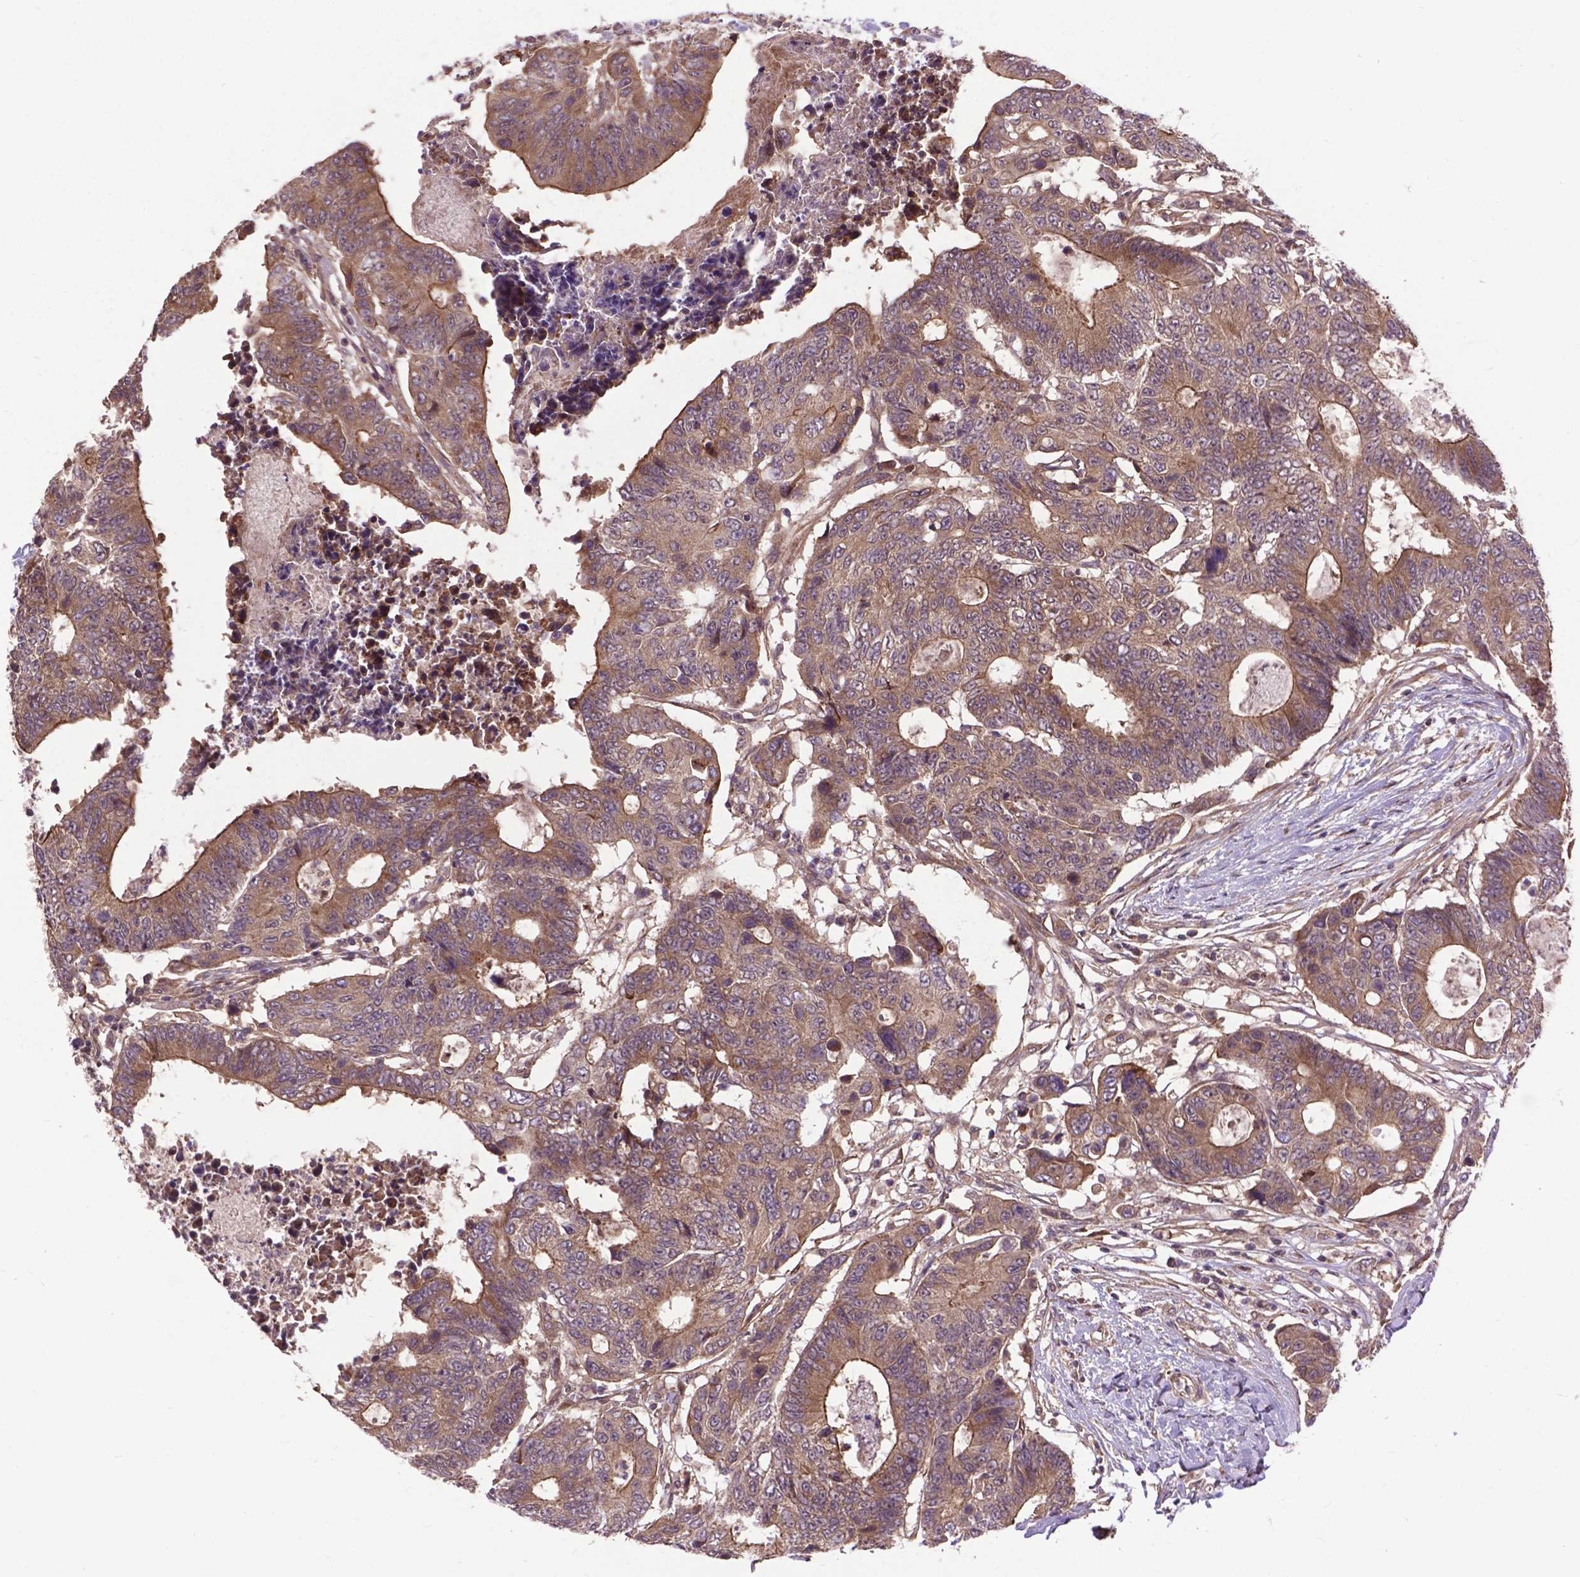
{"staining": {"intensity": "moderate", "quantity": ">75%", "location": "cytoplasmic/membranous"}, "tissue": "colorectal cancer", "cell_type": "Tumor cells", "image_type": "cancer", "snomed": [{"axis": "morphology", "description": "Adenocarcinoma, NOS"}, {"axis": "topography", "description": "Colon"}], "caption": "Colorectal cancer stained for a protein exhibits moderate cytoplasmic/membranous positivity in tumor cells.", "gene": "ZNF616", "patient": {"sex": "female", "age": 48}}